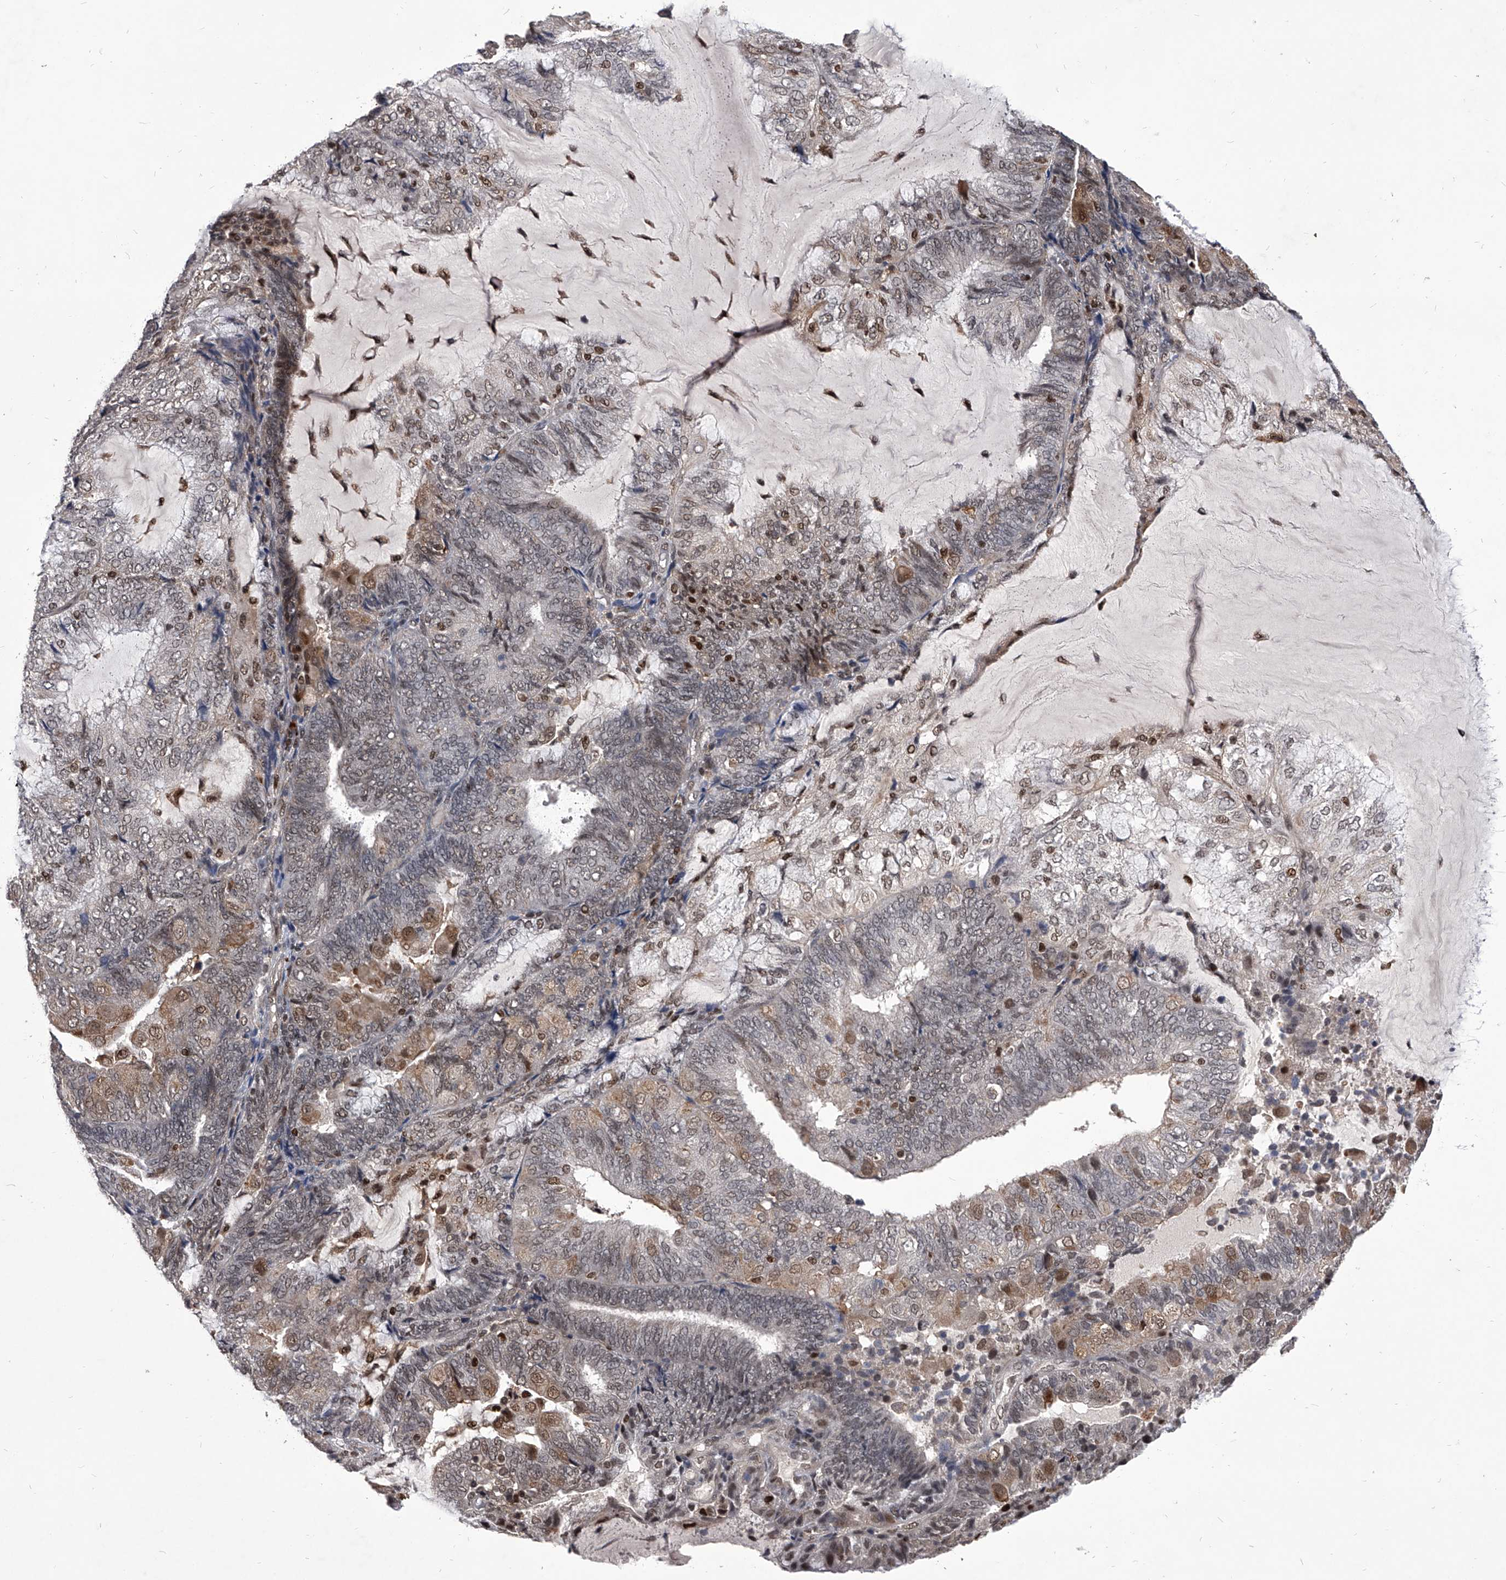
{"staining": {"intensity": "moderate", "quantity": "25%-75%", "location": "cytoplasmic/membranous,nuclear"}, "tissue": "endometrial cancer", "cell_type": "Tumor cells", "image_type": "cancer", "snomed": [{"axis": "morphology", "description": "Adenocarcinoma, NOS"}, {"axis": "topography", "description": "Endometrium"}], "caption": "A brown stain highlights moderate cytoplasmic/membranous and nuclear positivity of a protein in adenocarcinoma (endometrial) tumor cells.", "gene": "CMTR1", "patient": {"sex": "female", "age": 81}}